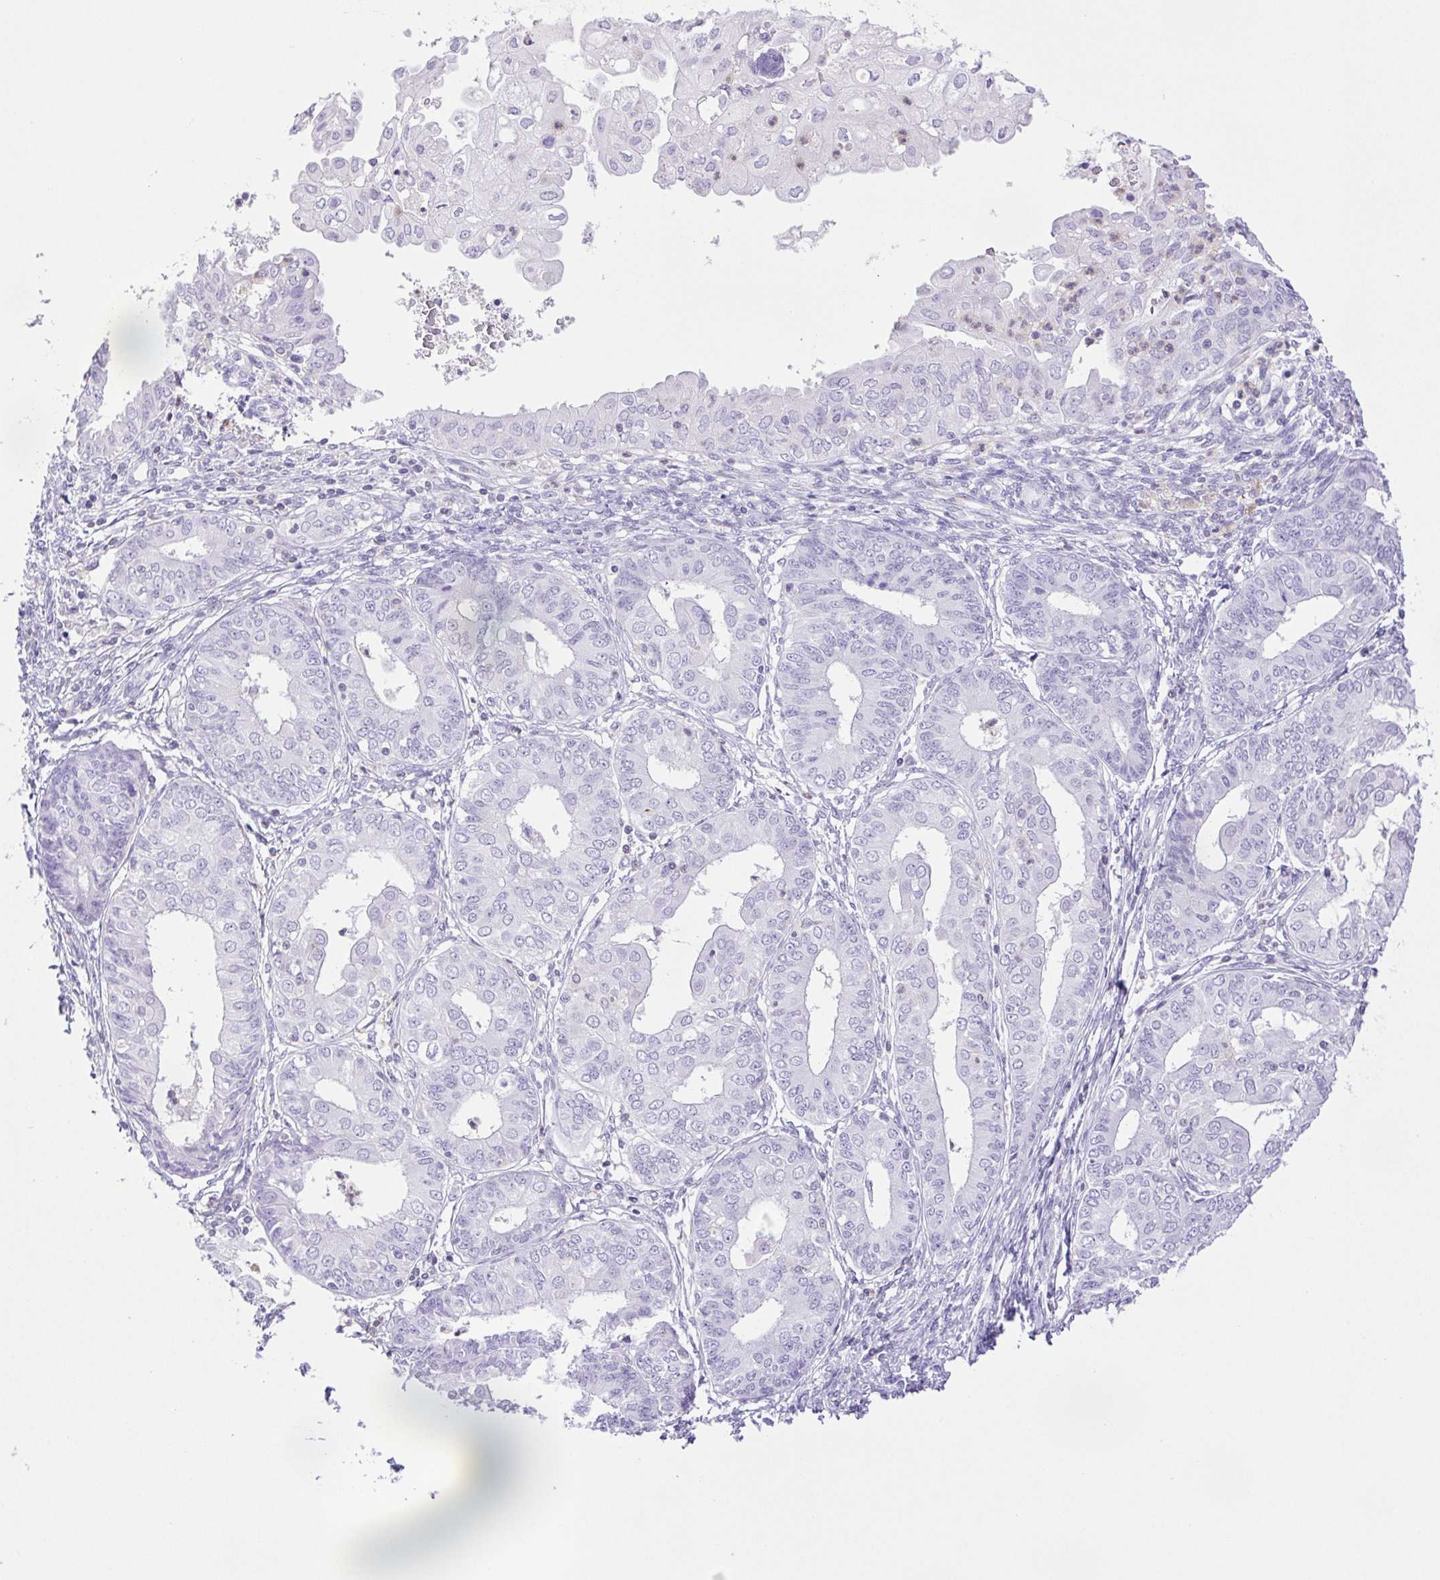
{"staining": {"intensity": "negative", "quantity": "none", "location": "none"}, "tissue": "endometrial cancer", "cell_type": "Tumor cells", "image_type": "cancer", "snomed": [{"axis": "morphology", "description": "Adenocarcinoma, NOS"}, {"axis": "topography", "description": "Endometrium"}], "caption": "This is a image of IHC staining of endometrial cancer, which shows no expression in tumor cells. Brightfield microscopy of IHC stained with DAB (3,3'-diaminobenzidine) (brown) and hematoxylin (blue), captured at high magnification.", "gene": "SYNPR", "patient": {"sex": "female", "age": 68}}